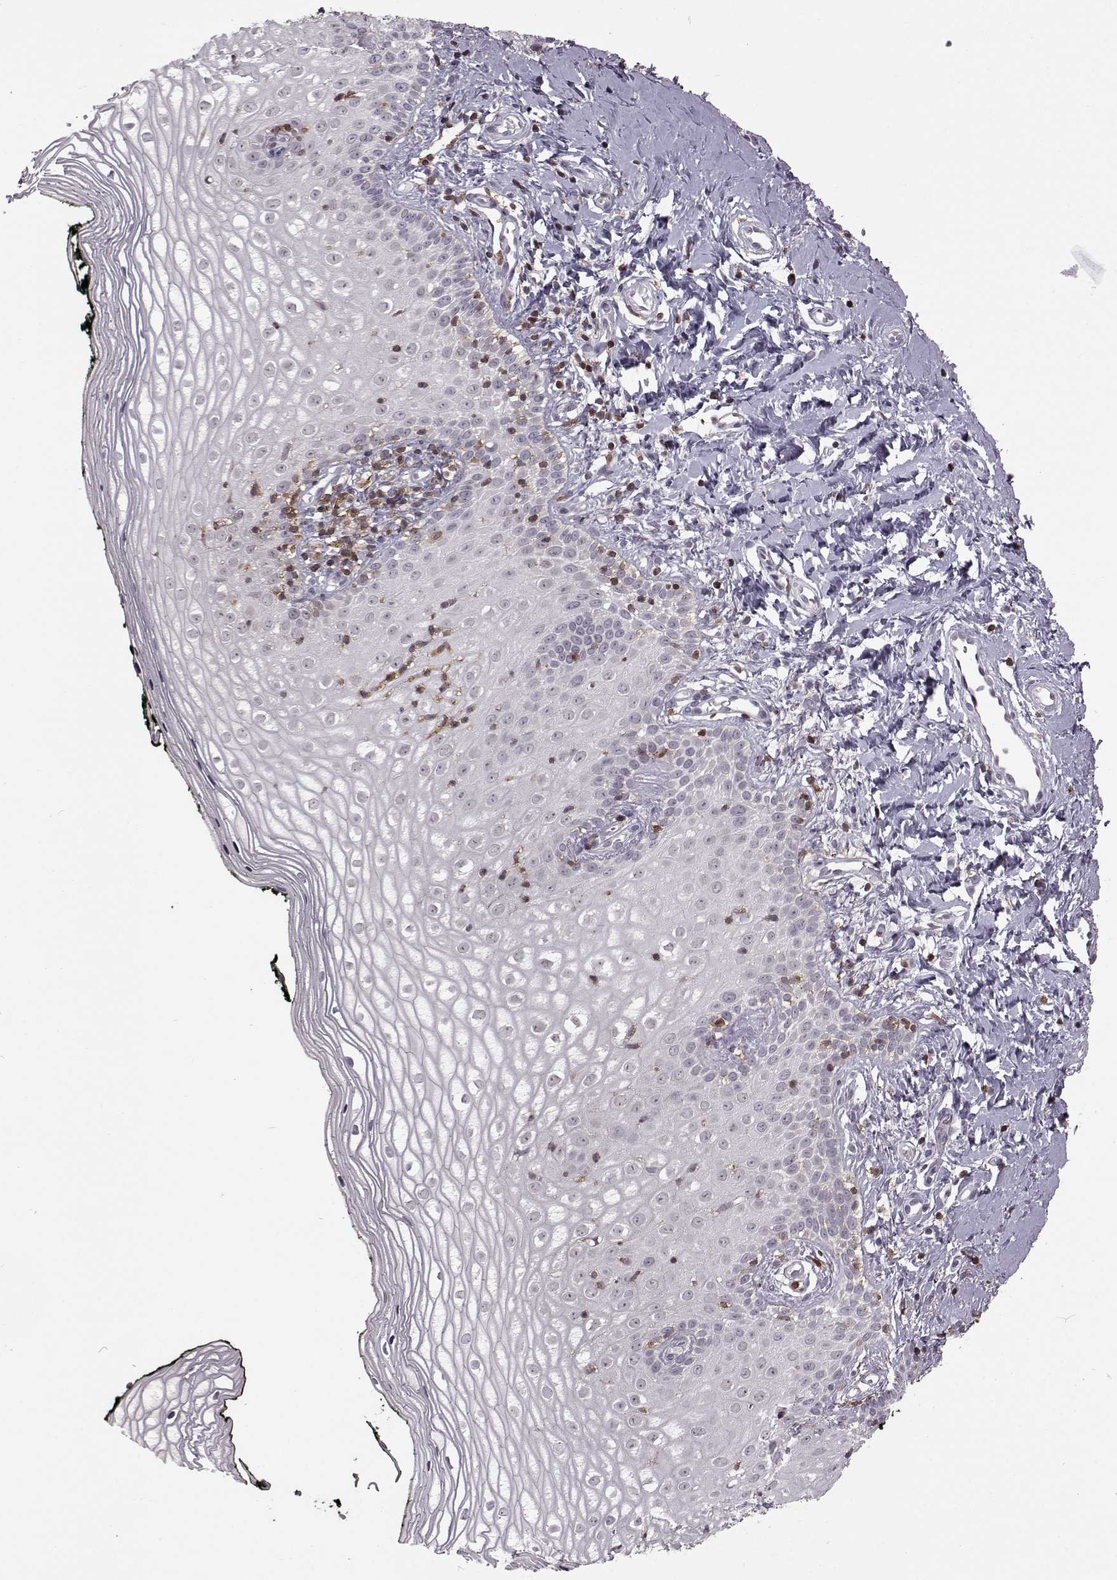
{"staining": {"intensity": "negative", "quantity": "none", "location": "none"}, "tissue": "vagina", "cell_type": "Squamous epithelial cells", "image_type": "normal", "snomed": [{"axis": "morphology", "description": "Normal tissue, NOS"}, {"axis": "topography", "description": "Vagina"}], "caption": "Immunohistochemistry histopathology image of unremarkable vagina: human vagina stained with DAB displays no significant protein staining in squamous epithelial cells.", "gene": "DOK2", "patient": {"sex": "female", "age": 47}}